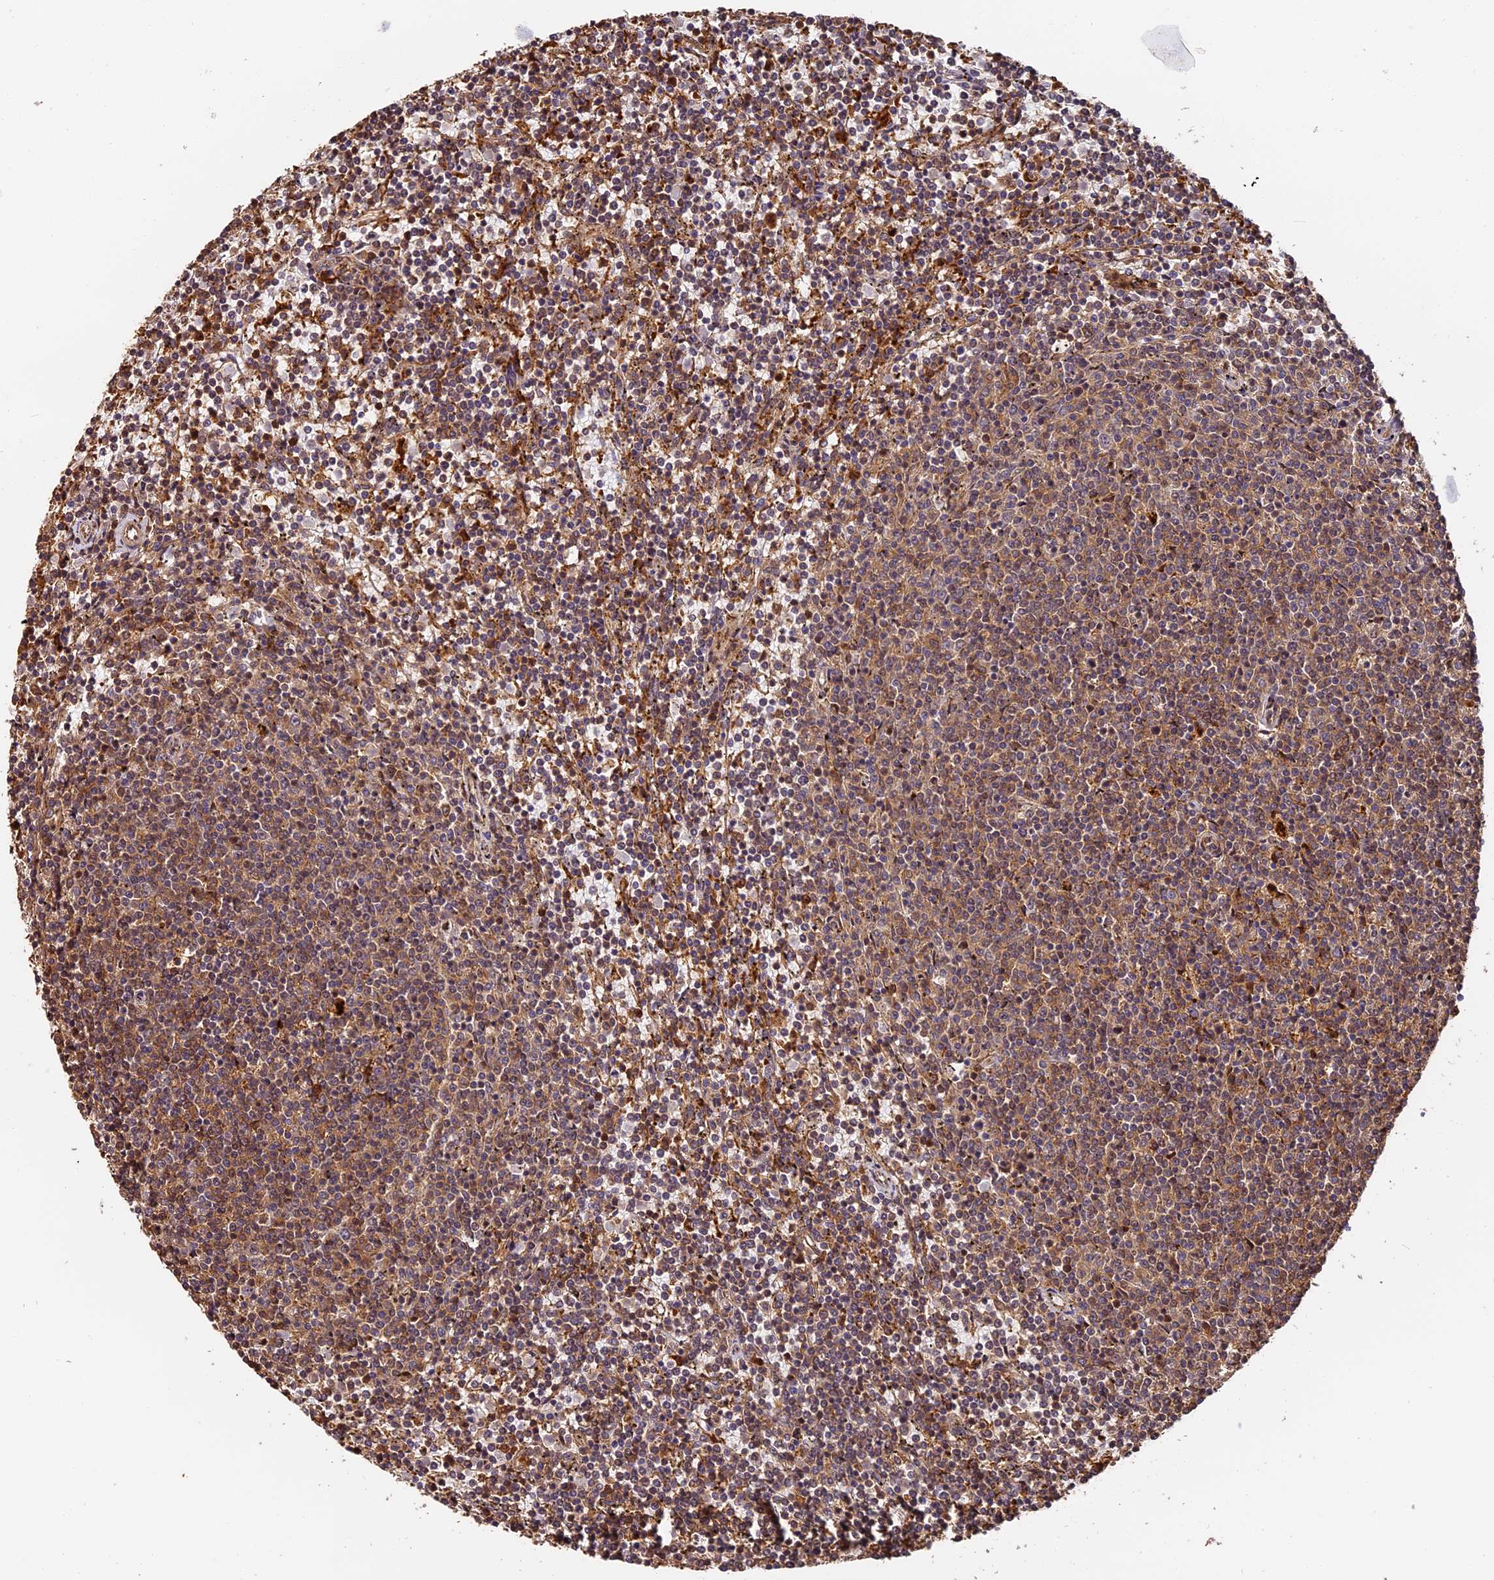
{"staining": {"intensity": "moderate", "quantity": "25%-75%", "location": "cytoplasmic/membranous"}, "tissue": "lymphoma", "cell_type": "Tumor cells", "image_type": "cancer", "snomed": [{"axis": "morphology", "description": "Malignant lymphoma, non-Hodgkin's type, Low grade"}, {"axis": "topography", "description": "Spleen"}], "caption": "High-magnification brightfield microscopy of malignant lymphoma, non-Hodgkin's type (low-grade) stained with DAB (brown) and counterstained with hematoxylin (blue). tumor cells exhibit moderate cytoplasmic/membranous positivity is present in about25%-75% of cells.", "gene": "MMP15", "patient": {"sex": "female", "age": 50}}